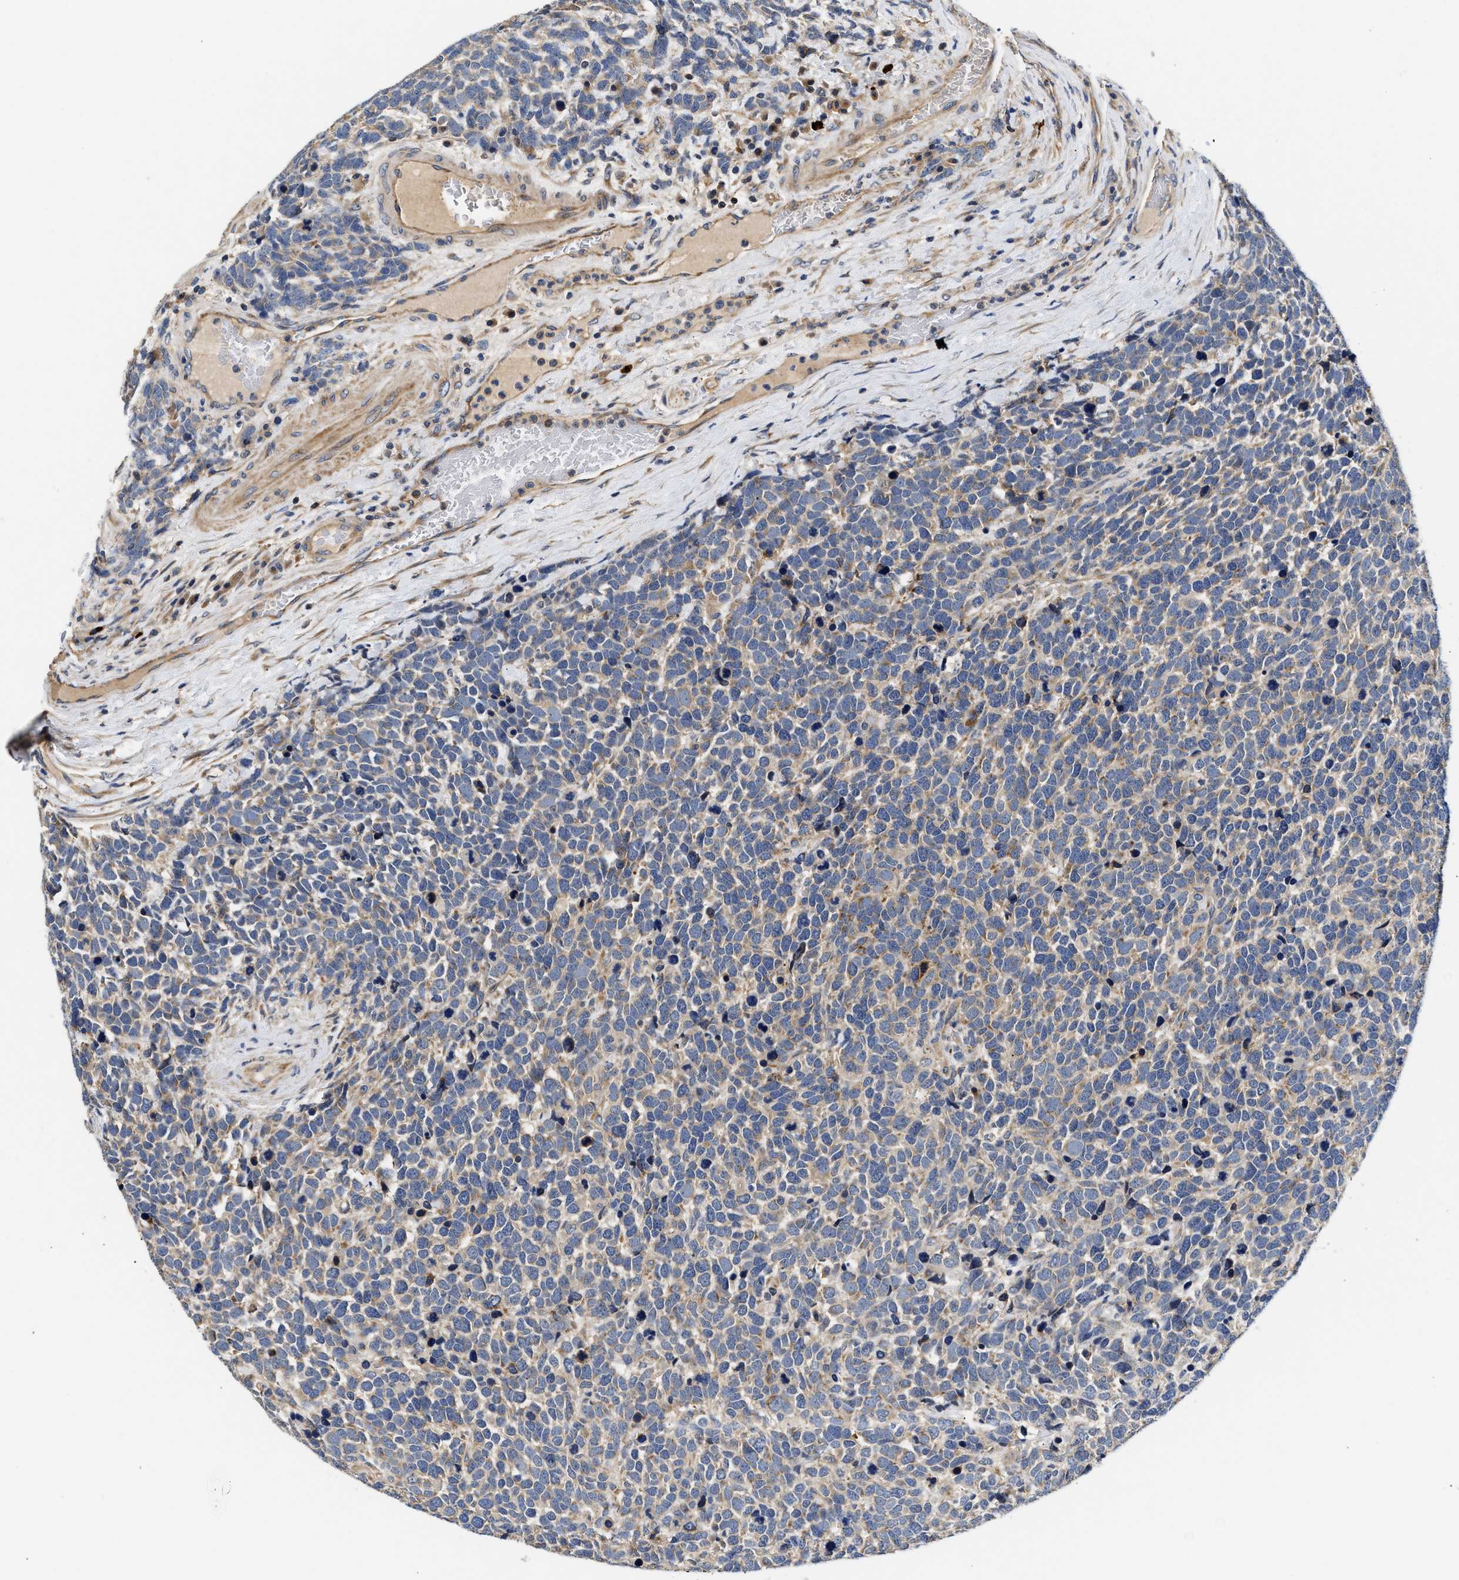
{"staining": {"intensity": "weak", "quantity": "25%-75%", "location": "cytoplasmic/membranous"}, "tissue": "urothelial cancer", "cell_type": "Tumor cells", "image_type": "cancer", "snomed": [{"axis": "morphology", "description": "Urothelial carcinoma, High grade"}, {"axis": "topography", "description": "Urinary bladder"}], "caption": "High-power microscopy captured an immunohistochemistry image of high-grade urothelial carcinoma, revealing weak cytoplasmic/membranous expression in about 25%-75% of tumor cells.", "gene": "TEX2", "patient": {"sex": "female", "age": 82}}